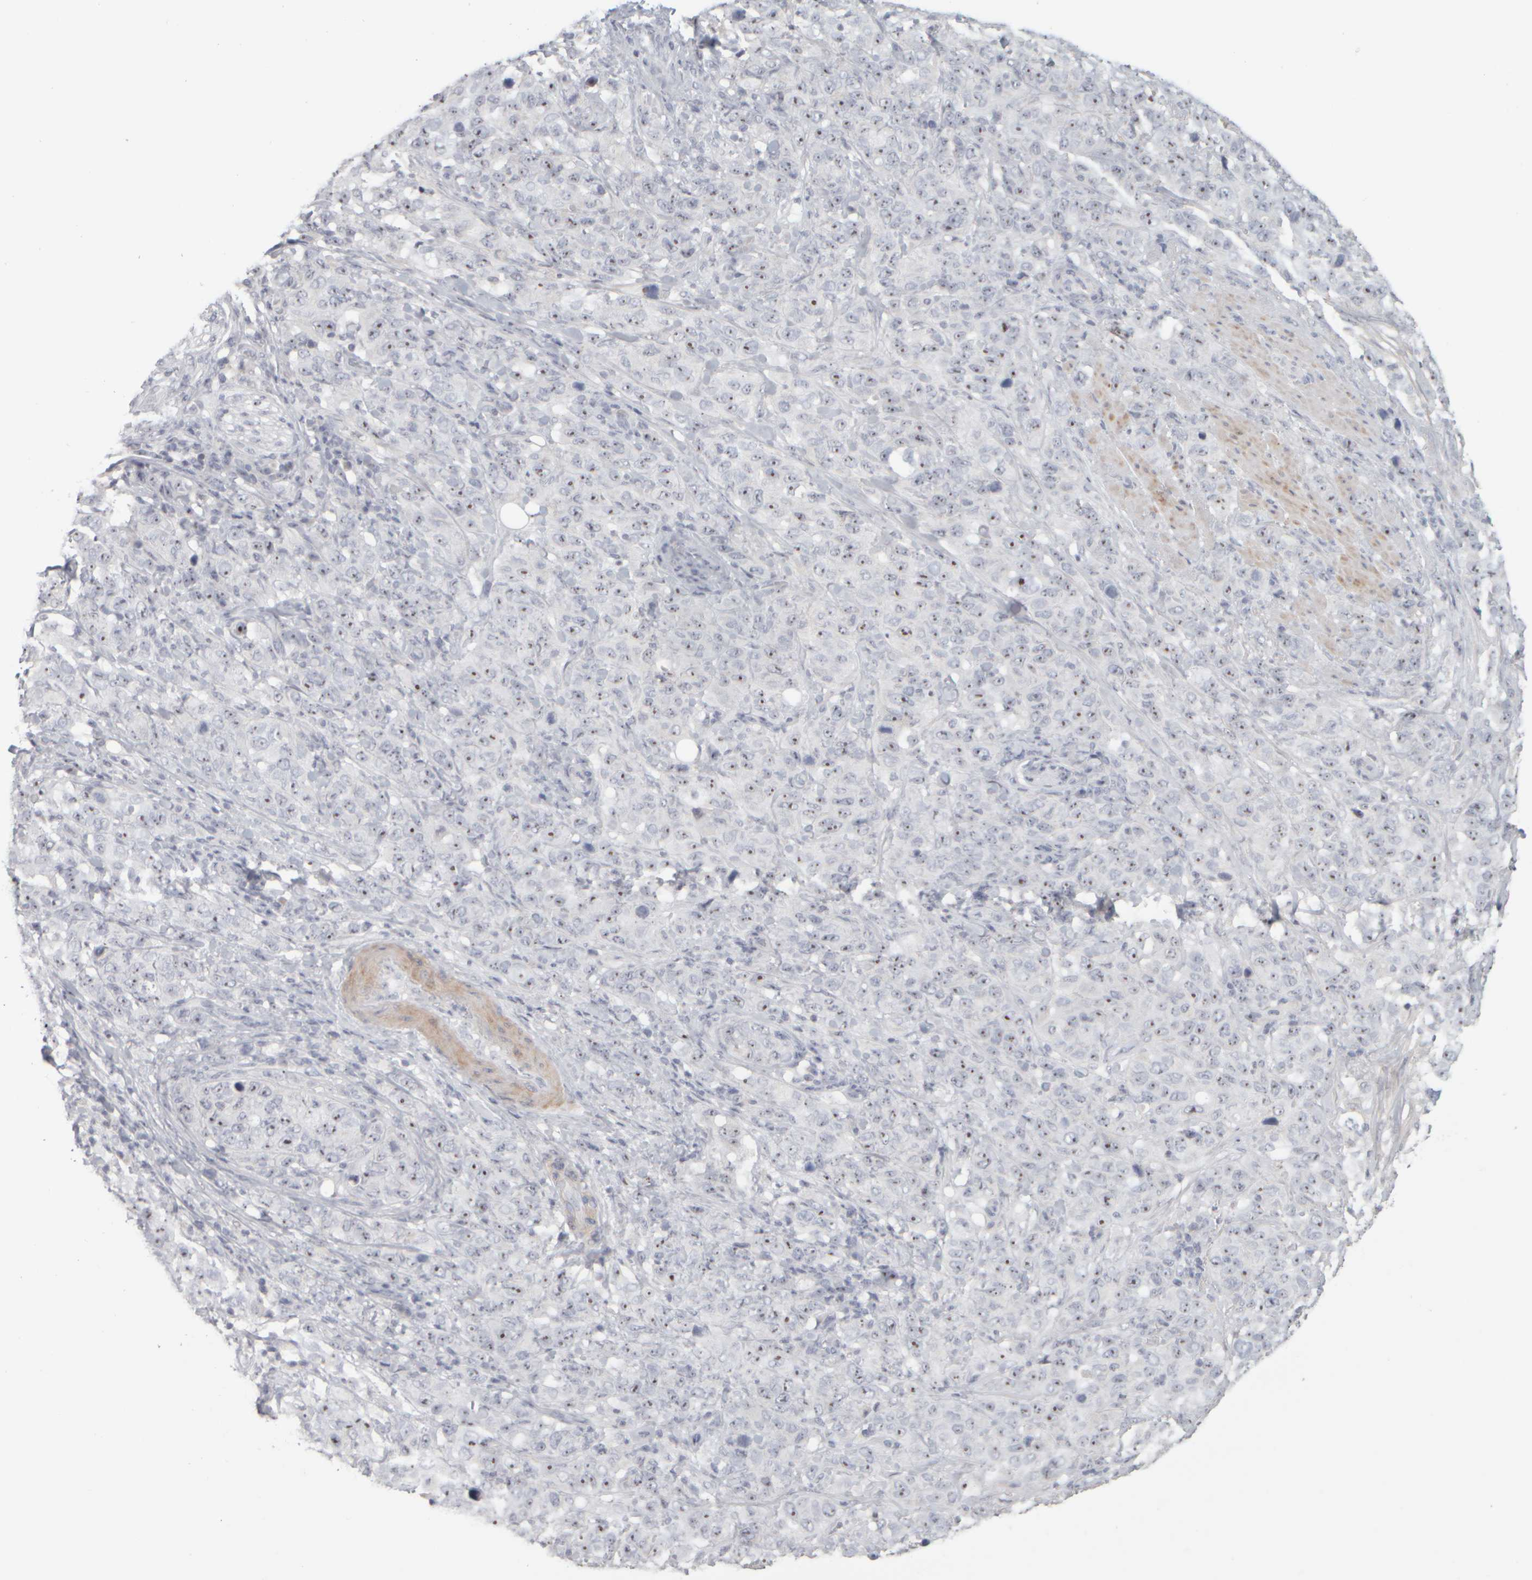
{"staining": {"intensity": "strong", "quantity": ">75%", "location": "nuclear"}, "tissue": "stomach cancer", "cell_type": "Tumor cells", "image_type": "cancer", "snomed": [{"axis": "morphology", "description": "Adenocarcinoma, NOS"}, {"axis": "topography", "description": "Stomach"}], "caption": "Approximately >75% of tumor cells in stomach adenocarcinoma demonstrate strong nuclear protein expression as visualized by brown immunohistochemical staining.", "gene": "DCXR", "patient": {"sex": "male", "age": 48}}